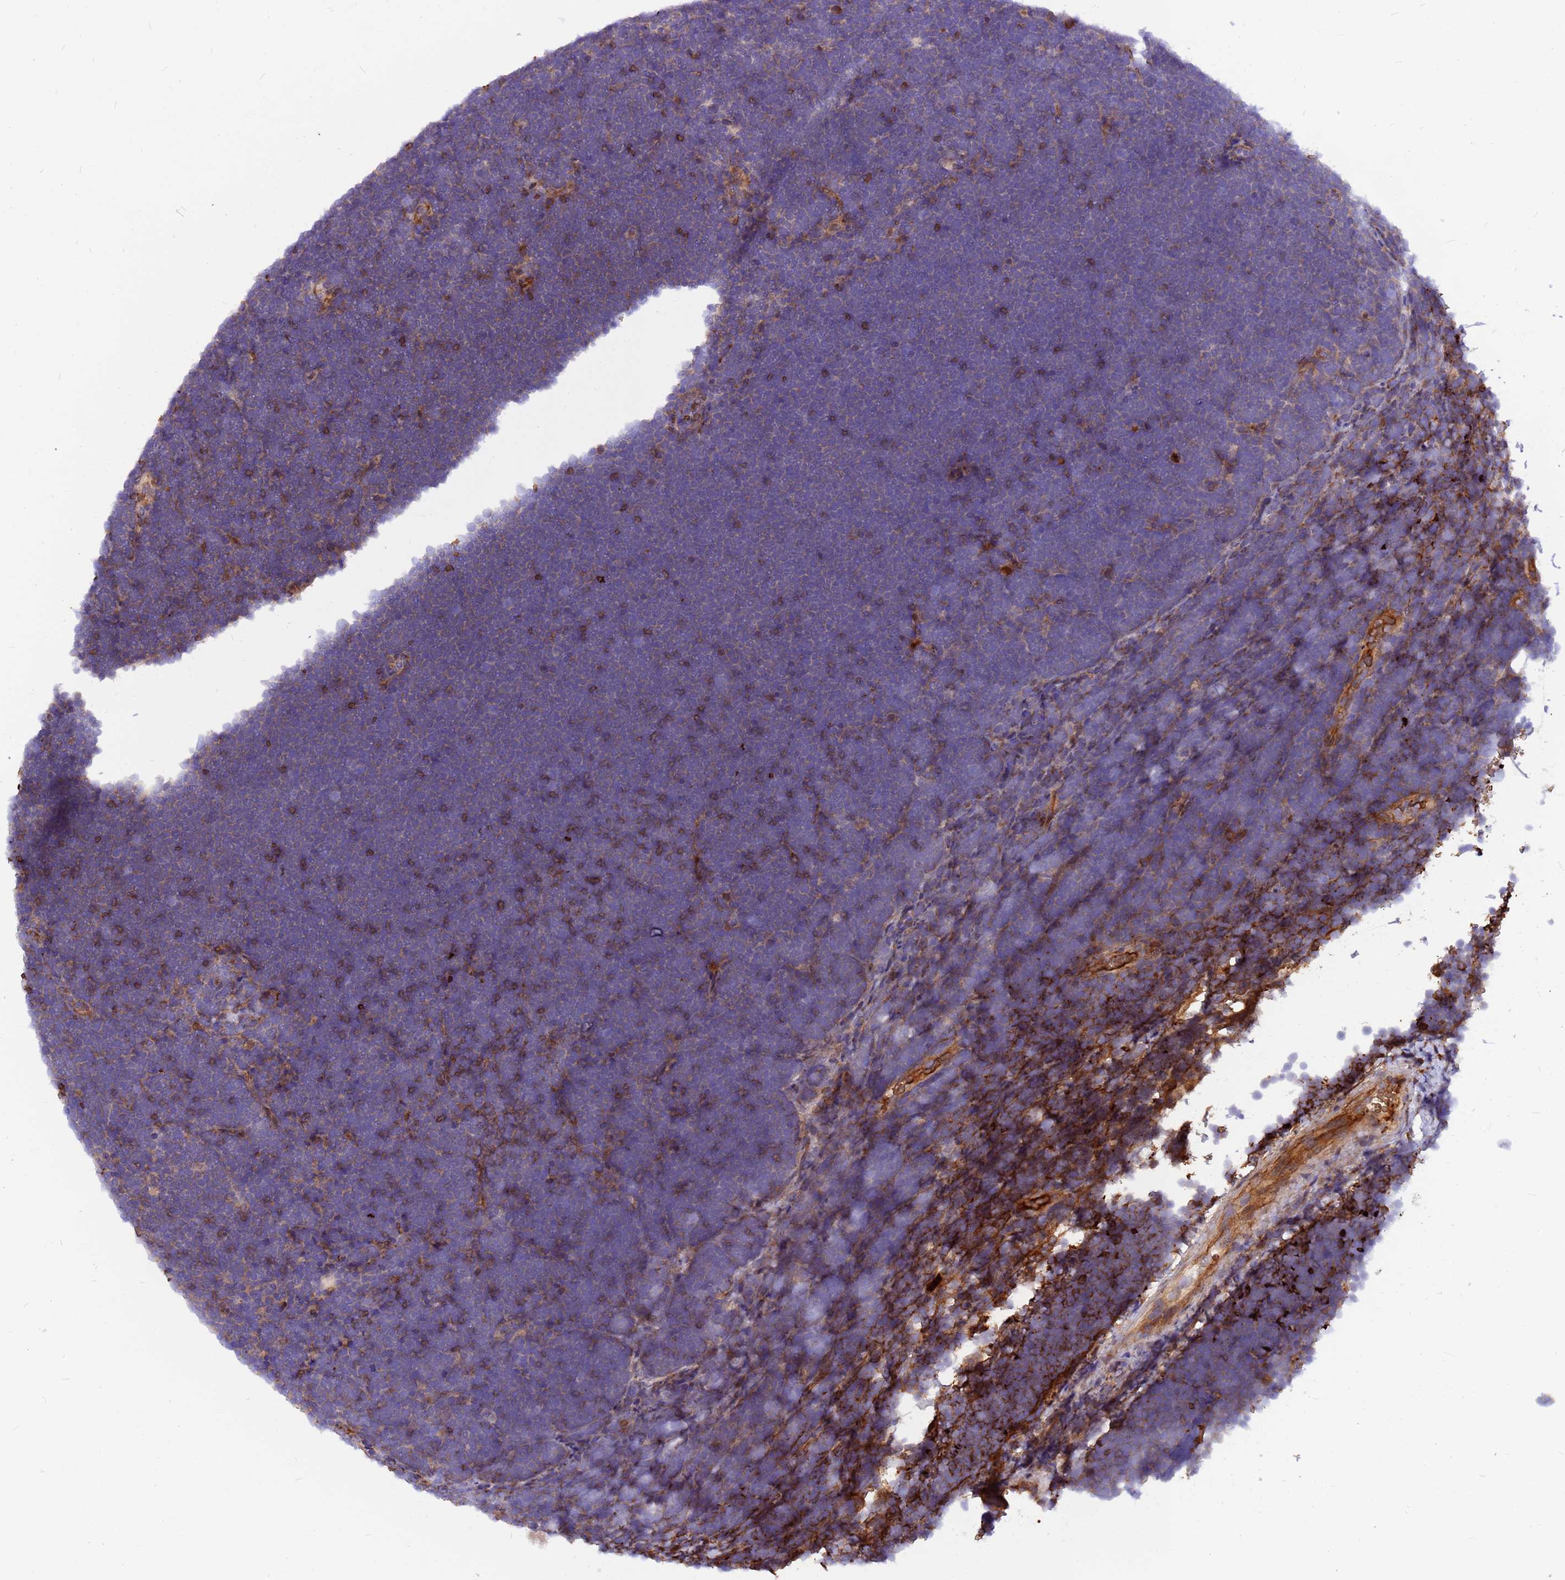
{"staining": {"intensity": "negative", "quantity": "none", "location": "none"}, "tissue": "lymphoma", "cell_type": "Tumor cells", "image_type": "cancer", "snomed": [{"axis": "morphology", "description": "Malignant lymphoma, non-Hodgkin's type, High grade"}, {"axis": "topography", "description": "Lymph node"}], "caption": "Immunohistochemistry histopathology image of neoplastic tissue: human lymphoma stained with DAB (3,3'-diaminobenzidine) exhibits no significant protein expression in tumor cells.", "gene": "ZNF669", "patient": {"sex": "male", "age": 13}}